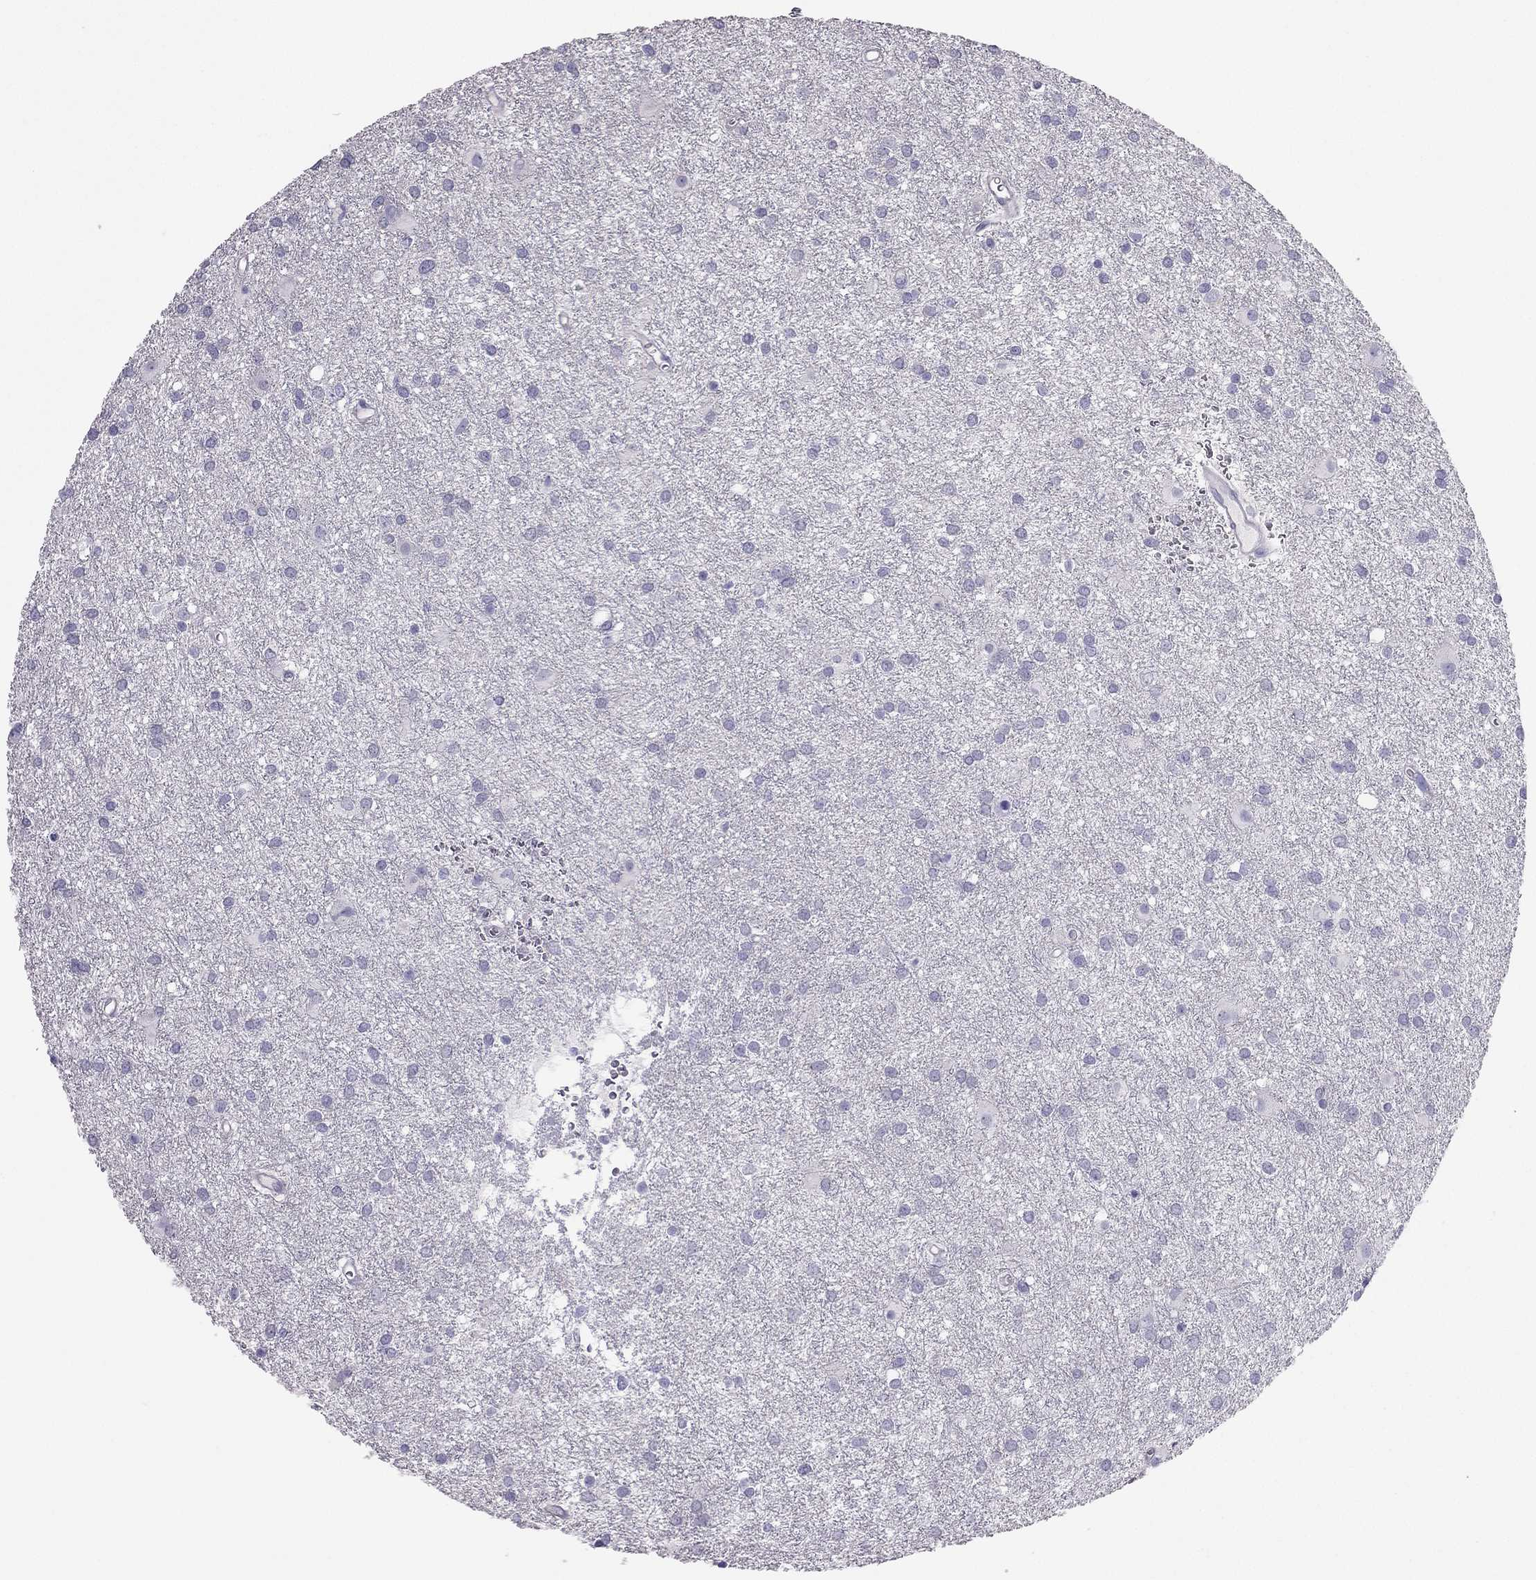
{"staining": {"intensity": "negative", "quantity": "none", "location": "none"}, "tissue": "glioma", "cell_type": "Tumor cells", "image_type": "cancer", "snomed": [{"axis": "morphology", "description": "Glioma, malignant, Low grade"}, {"axis": "topography", "description": "Brain"}], "caption": "An image of glioma stained for a protein demonstrates no brown staining in tumor cells.", "gene": "PDE6A", "patient": {"sex": "male", "age": 58}}